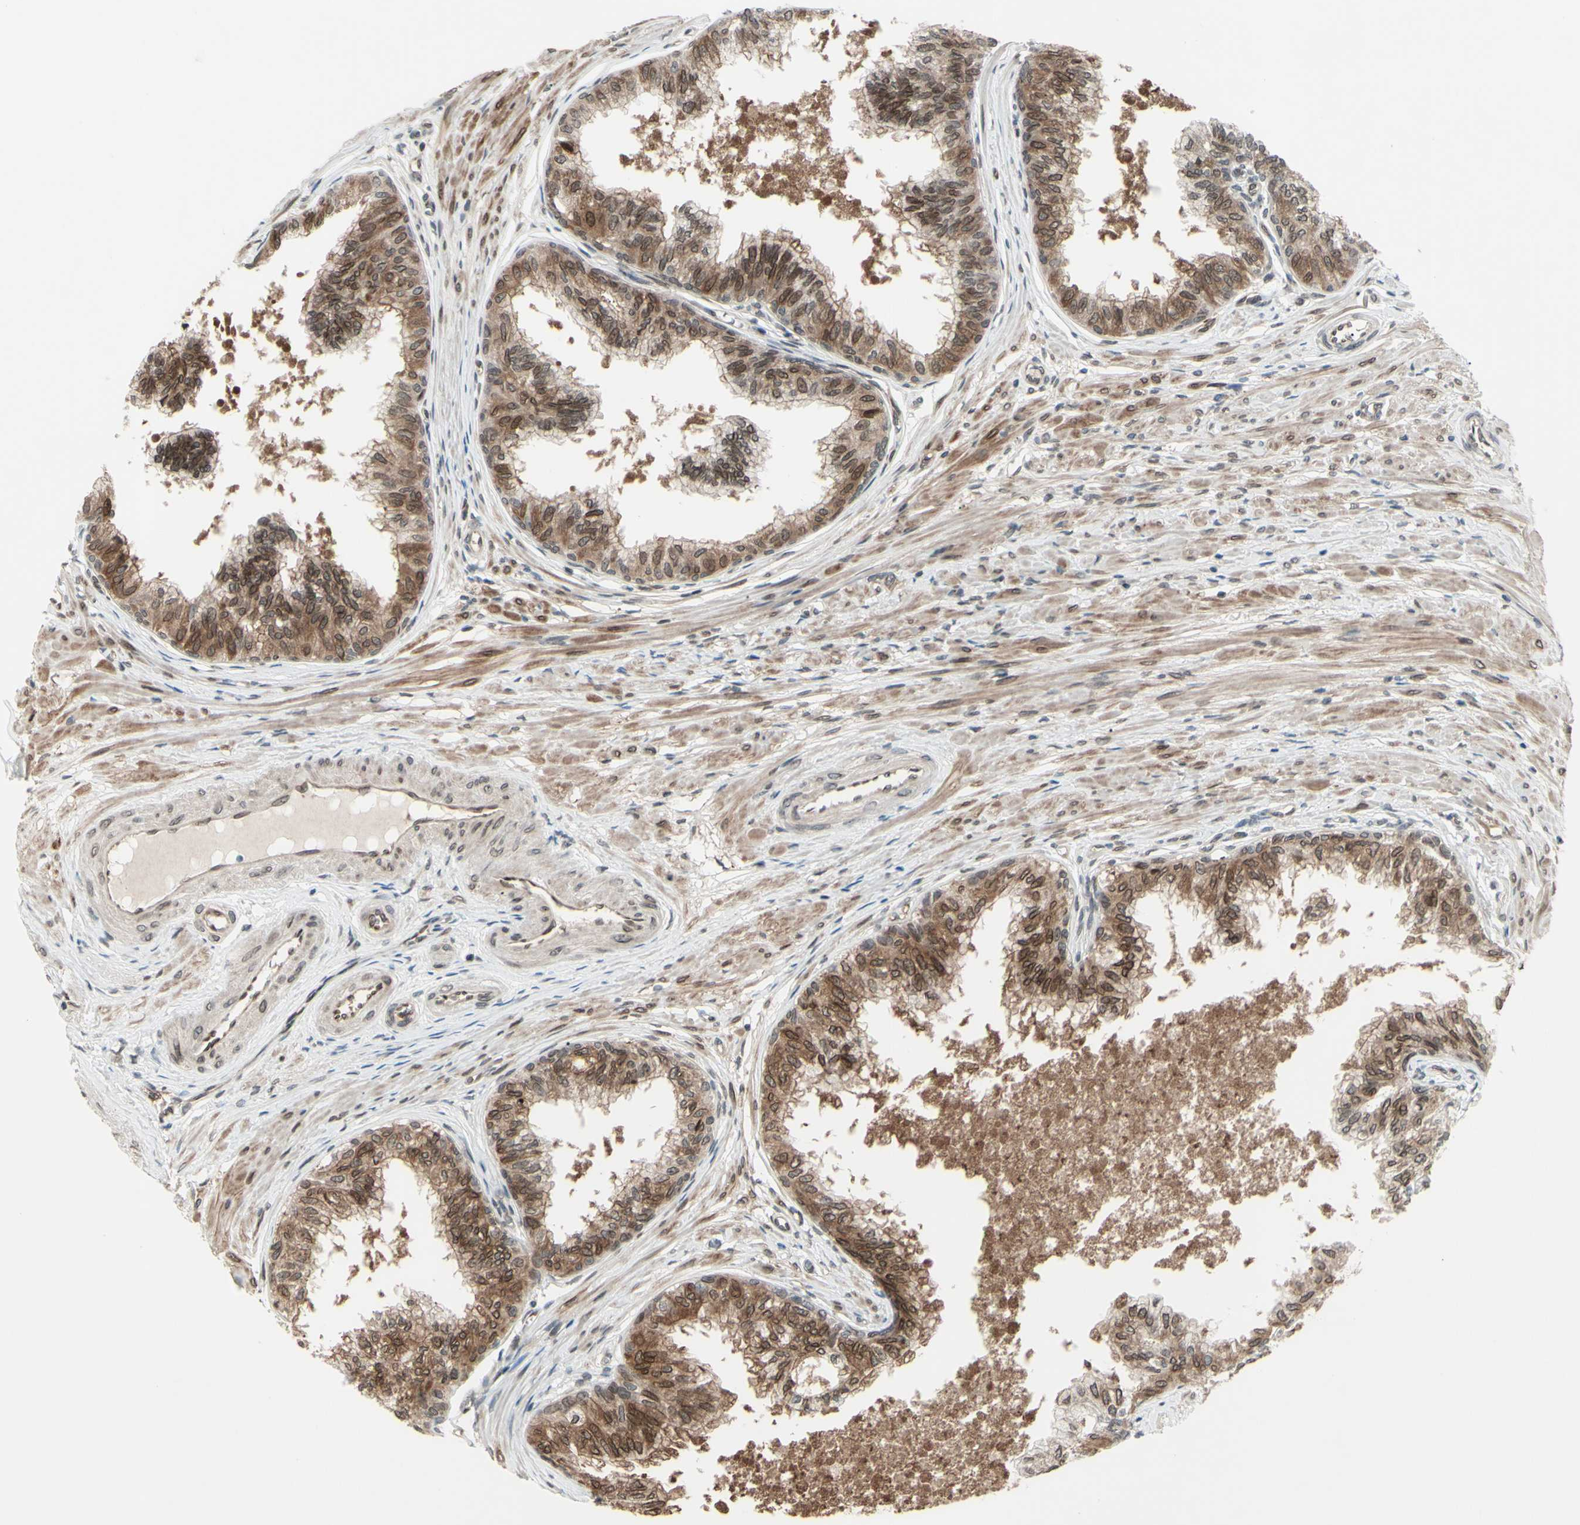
{"staining": {"intensity": "moderate", "quantity": "<25%", "location": "cytoplasmic/membranous,nuclear"}, "tissue": "prostate", "cell_type": "Glandular cells", "image_type": "normal", "snomed": [{"axis": "morphology", "description": "Normal tissue, NOS"}, {"axis": "topography", "description": "Prostate"}, {"axis": "topography", "description": "Seminal veicle"}], "caption": "This photomicrograph exhibits IHC staining of benign human prostate, with low moderate cytoplasmic/membranous,nuclear staining in about <25% of glandular cells.", "gene": "MLF2", "patient": {"sex": "male", "age": 60}}